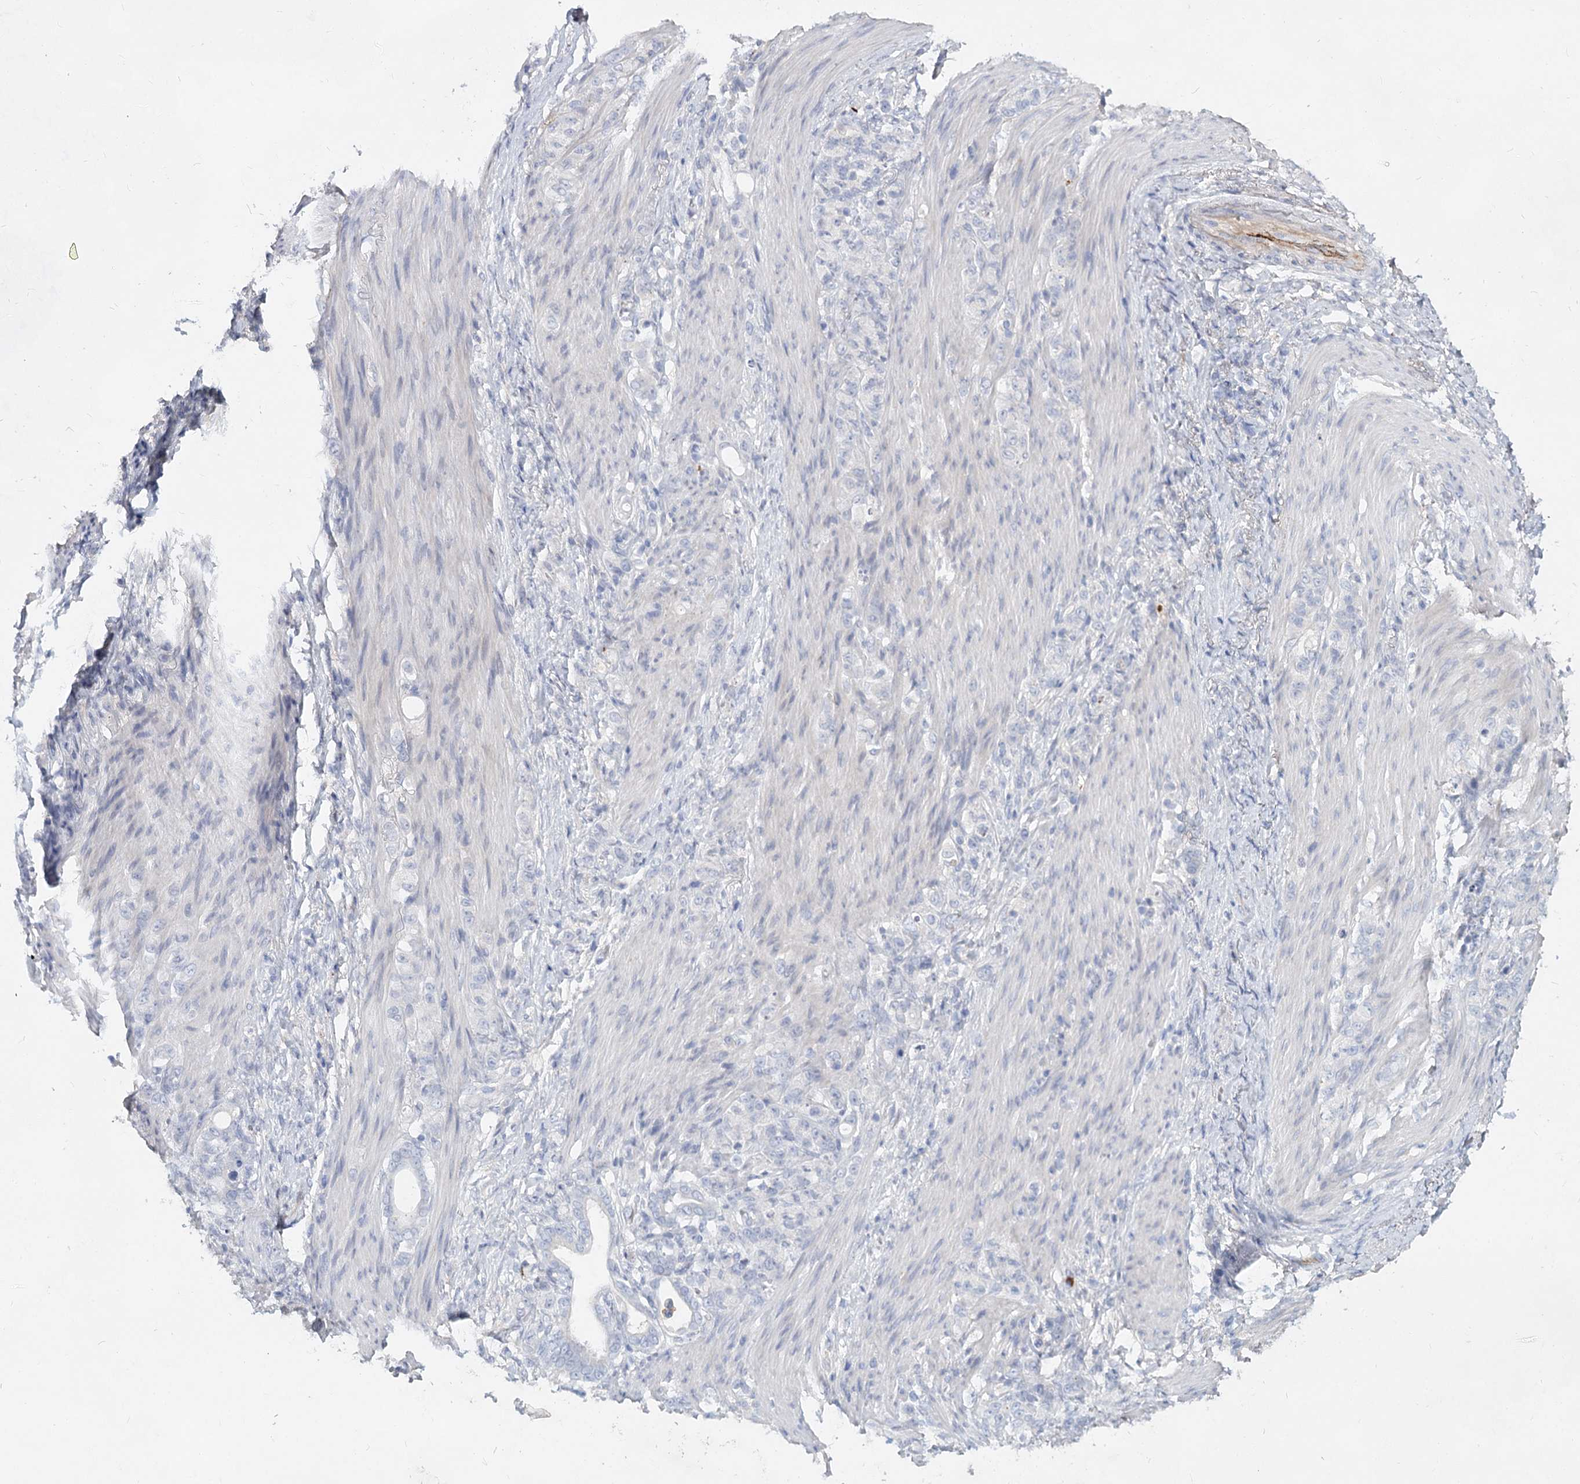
{"staining": {"intensity": "negative", "quantity": "none", "location": "none"}, "tissue": "stomach cancer", "cell_type": "Tumor cells", "image_type": "cancer", "snomed": [{"axis": "morphology", "description": "Adenocarcinoma, NOS"}, {"axis": "topography", "description": "Stomach"}], "caption": "A histopathology image of adenocarcinoma (stomach) stained for a protein demonstrates no brown staining in tumor cells.", "gene": "TASOR2", "patient": {"sex": "female", "age": 79}}